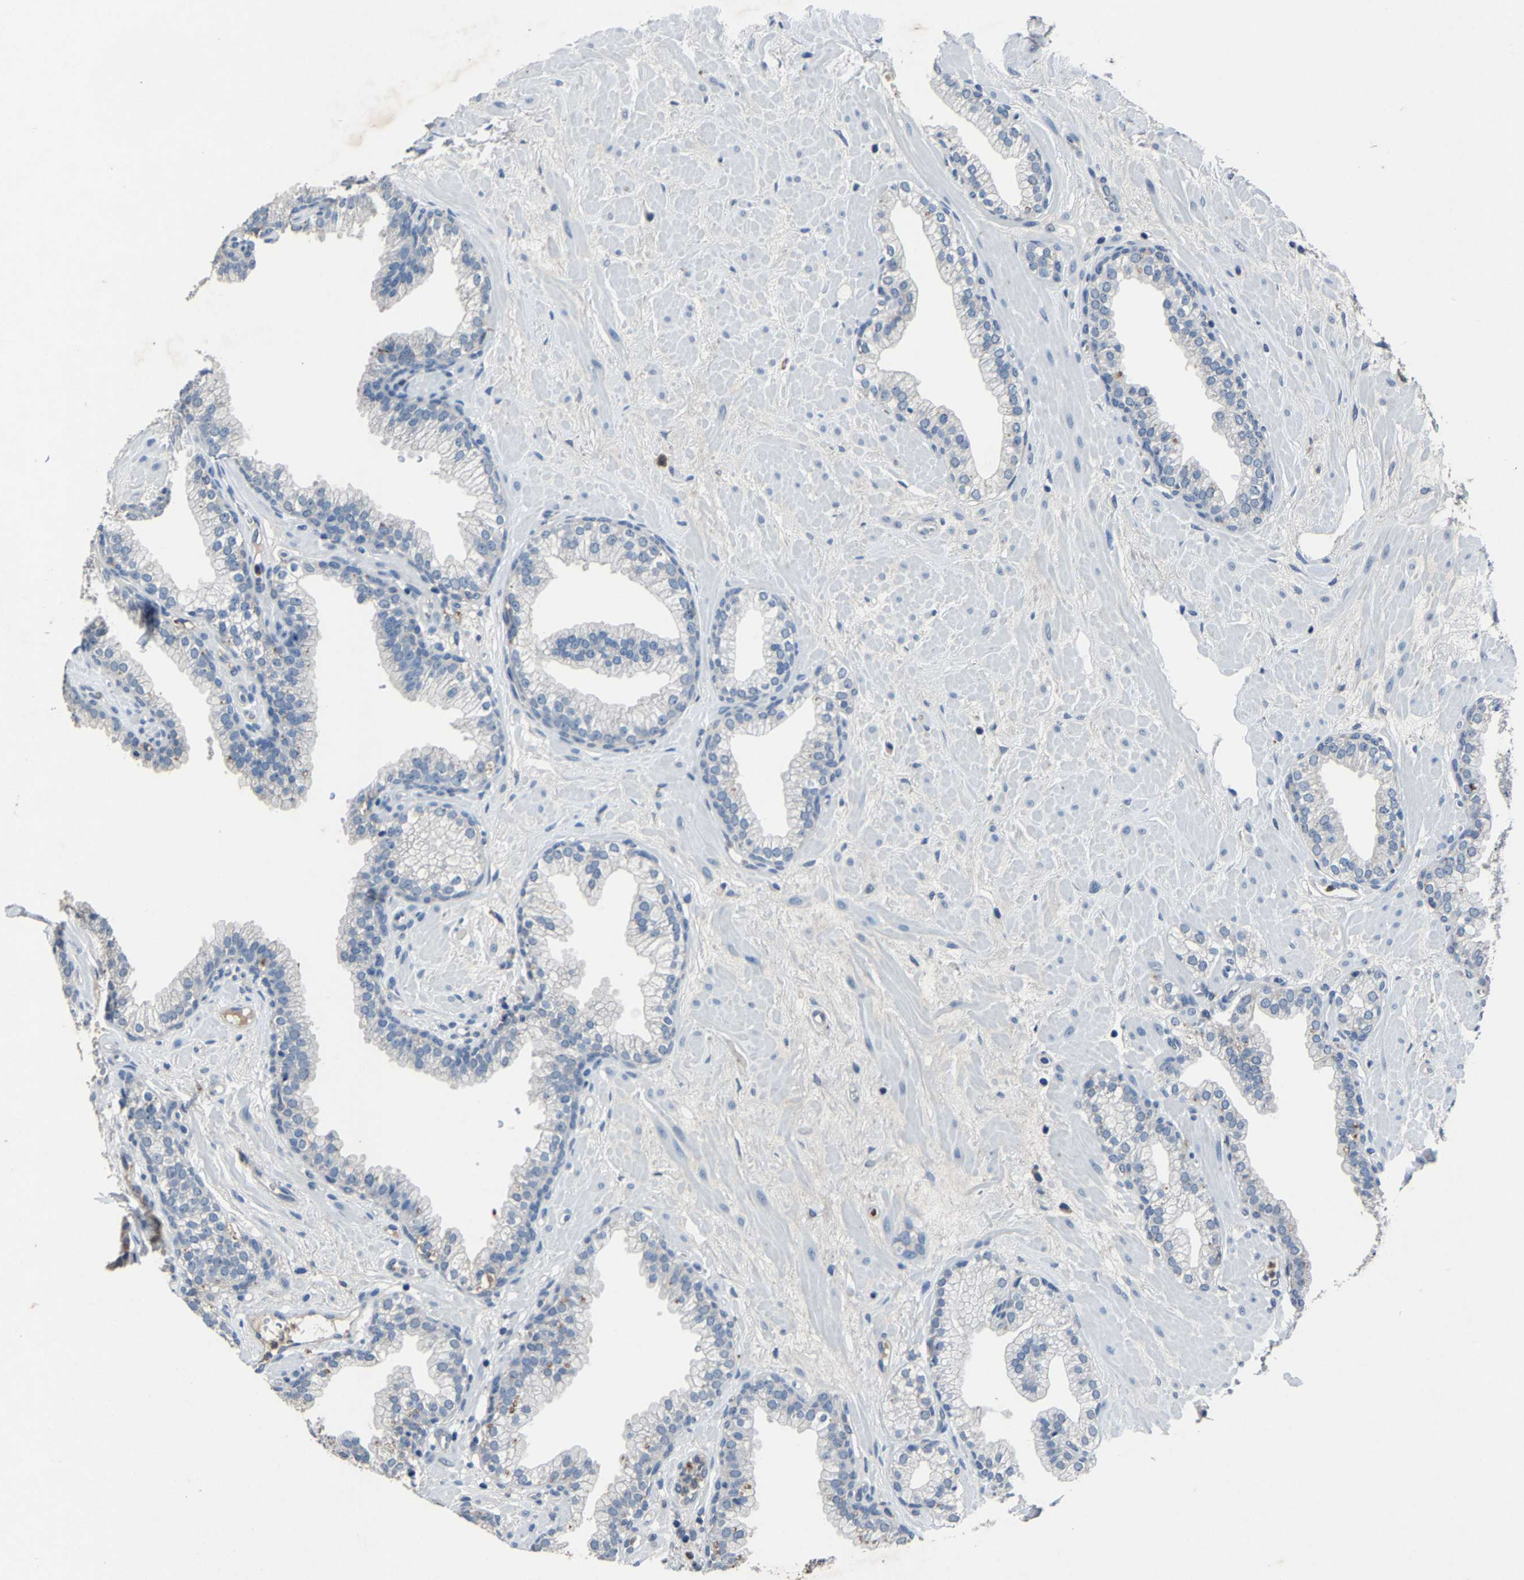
{"staining": {"intensity": "negative", "quantity": "none", "location": "none"}, "tissue": "prostate", "cell_type": "Glandular cells", "image_type": "normal", "snomed": [{"axis": "morphology", "description": "Normal tissue, NOS"}, {"axis": "morphology", "description": "Urothelial carcinoma, Low grade"}, {"axis": "topography", "description": "Urinary bladder"}, {"axis": "topography", "description": "Prostate"}], "caption": "IHC photomicrograph of unremarkable human prostate stained for a protein (brown), which demonstrates no expression in glandular cells. Brightfield microscopy of immunohistochemistry (IHC) stained with DAB (brown) and hematoxylin (blue), captured at high magnification.", "gene": "PCNX2", "patient": {"sex": "male", "age": 60}}